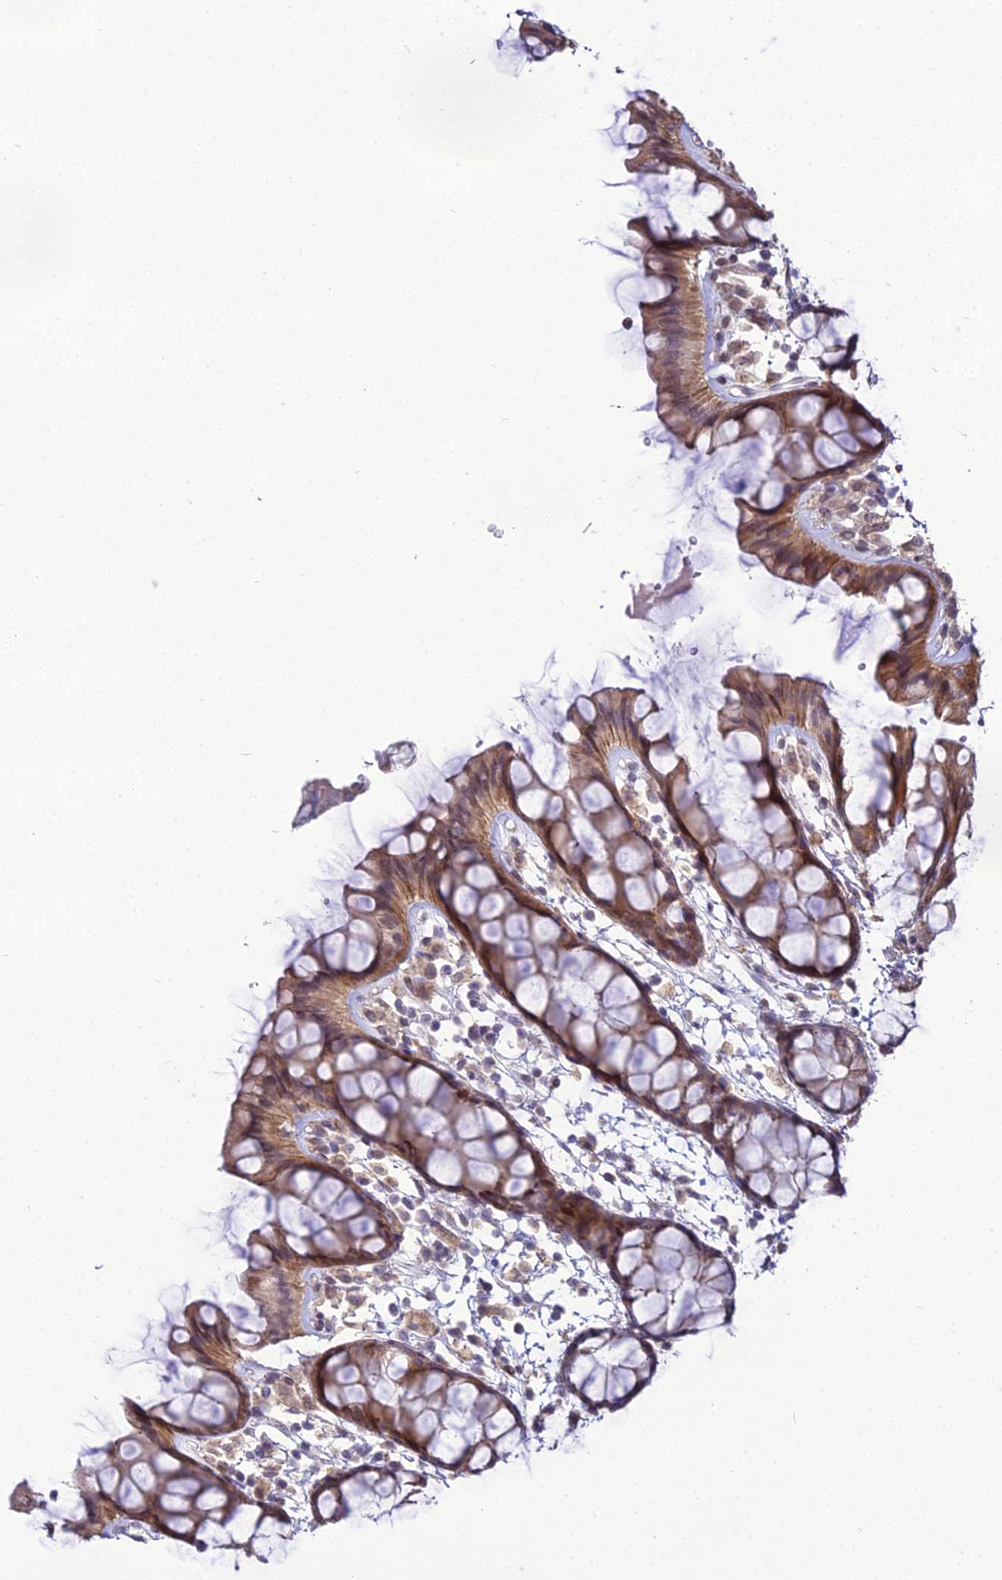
{"staining": {"intensity": "moderate", "quantity": ">75%", "location": "cytoplasmic/membranous"}, "tissue": "rectum", "cell_type": "Glandular cells", "image_type": "normal", "snomed": [{"axis": "morphology", "description": "Normal tissue, NOS"}, {"axis": "topography", "description": "Rectum"}], "caption": "Rectum stained with IHC exhibits moderate cytoplasmic/membranous positivity in approximately >75% of glandular cells.", "gene": "TROAP", "patient": {"sex": "female", "age": 66}}